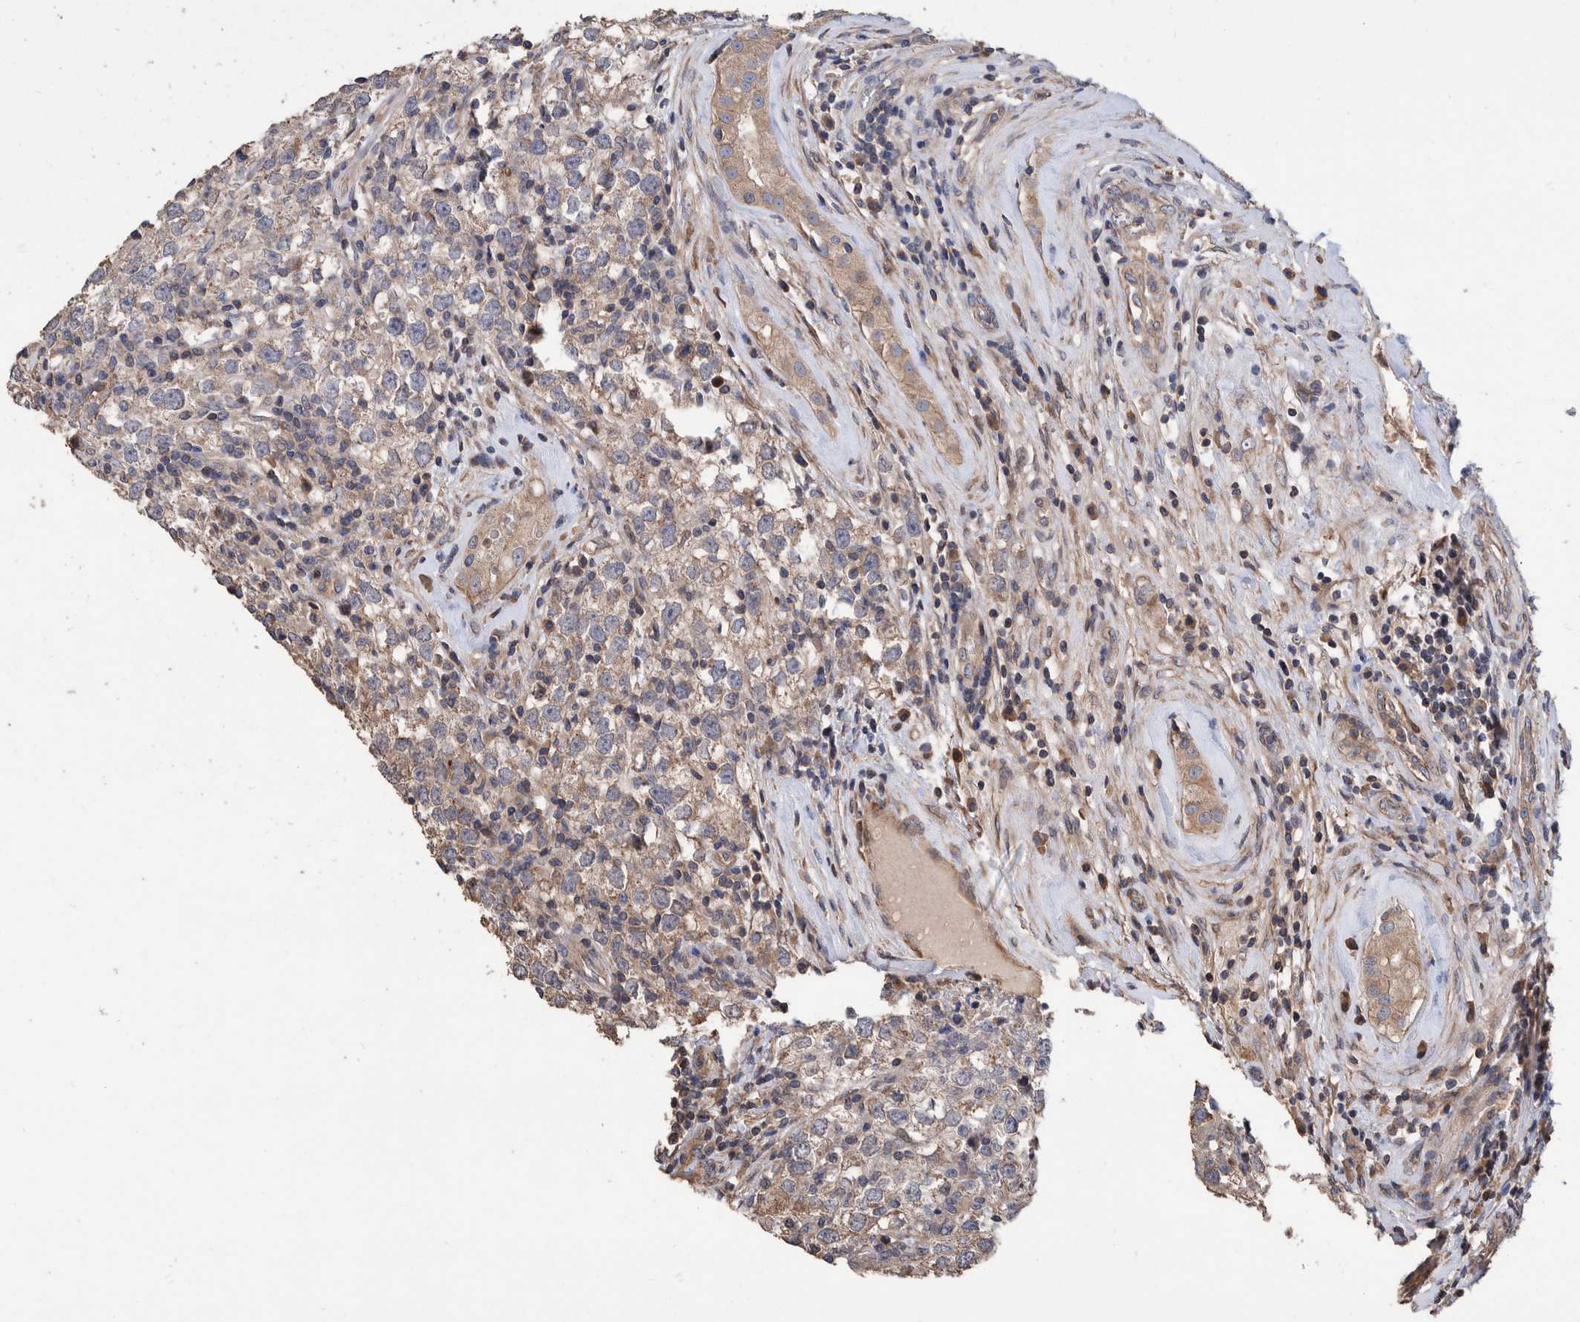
{"staining": {"intensity": "weak", "quantity": "<25%", "location": "cytoplasmic/membranous"}, "tissue": "testis cancer", "cell_type": "Tumor cells", "image_type": "cancer", "snomed": [{"axis": "morphology", "description": "Seminoma, NOS"}, {"axis": "morphology", "description": "Carcinoma, Embryonal, NOS"}, {"axis": "topography", "description": "Testis"}], "caption": "A high-resolution micrograph shows IHC staining of embryonal carcinoma (testis), which shows no significant positivity in tumor cells. (Stains: DAB immunohistochemistry (IHC) with hematoxylin counter stain, Microscopy: brightfield microscopy at high magnification).", "gene": "SLC45A4", "patient": {"sex": "male", "age": 28}}